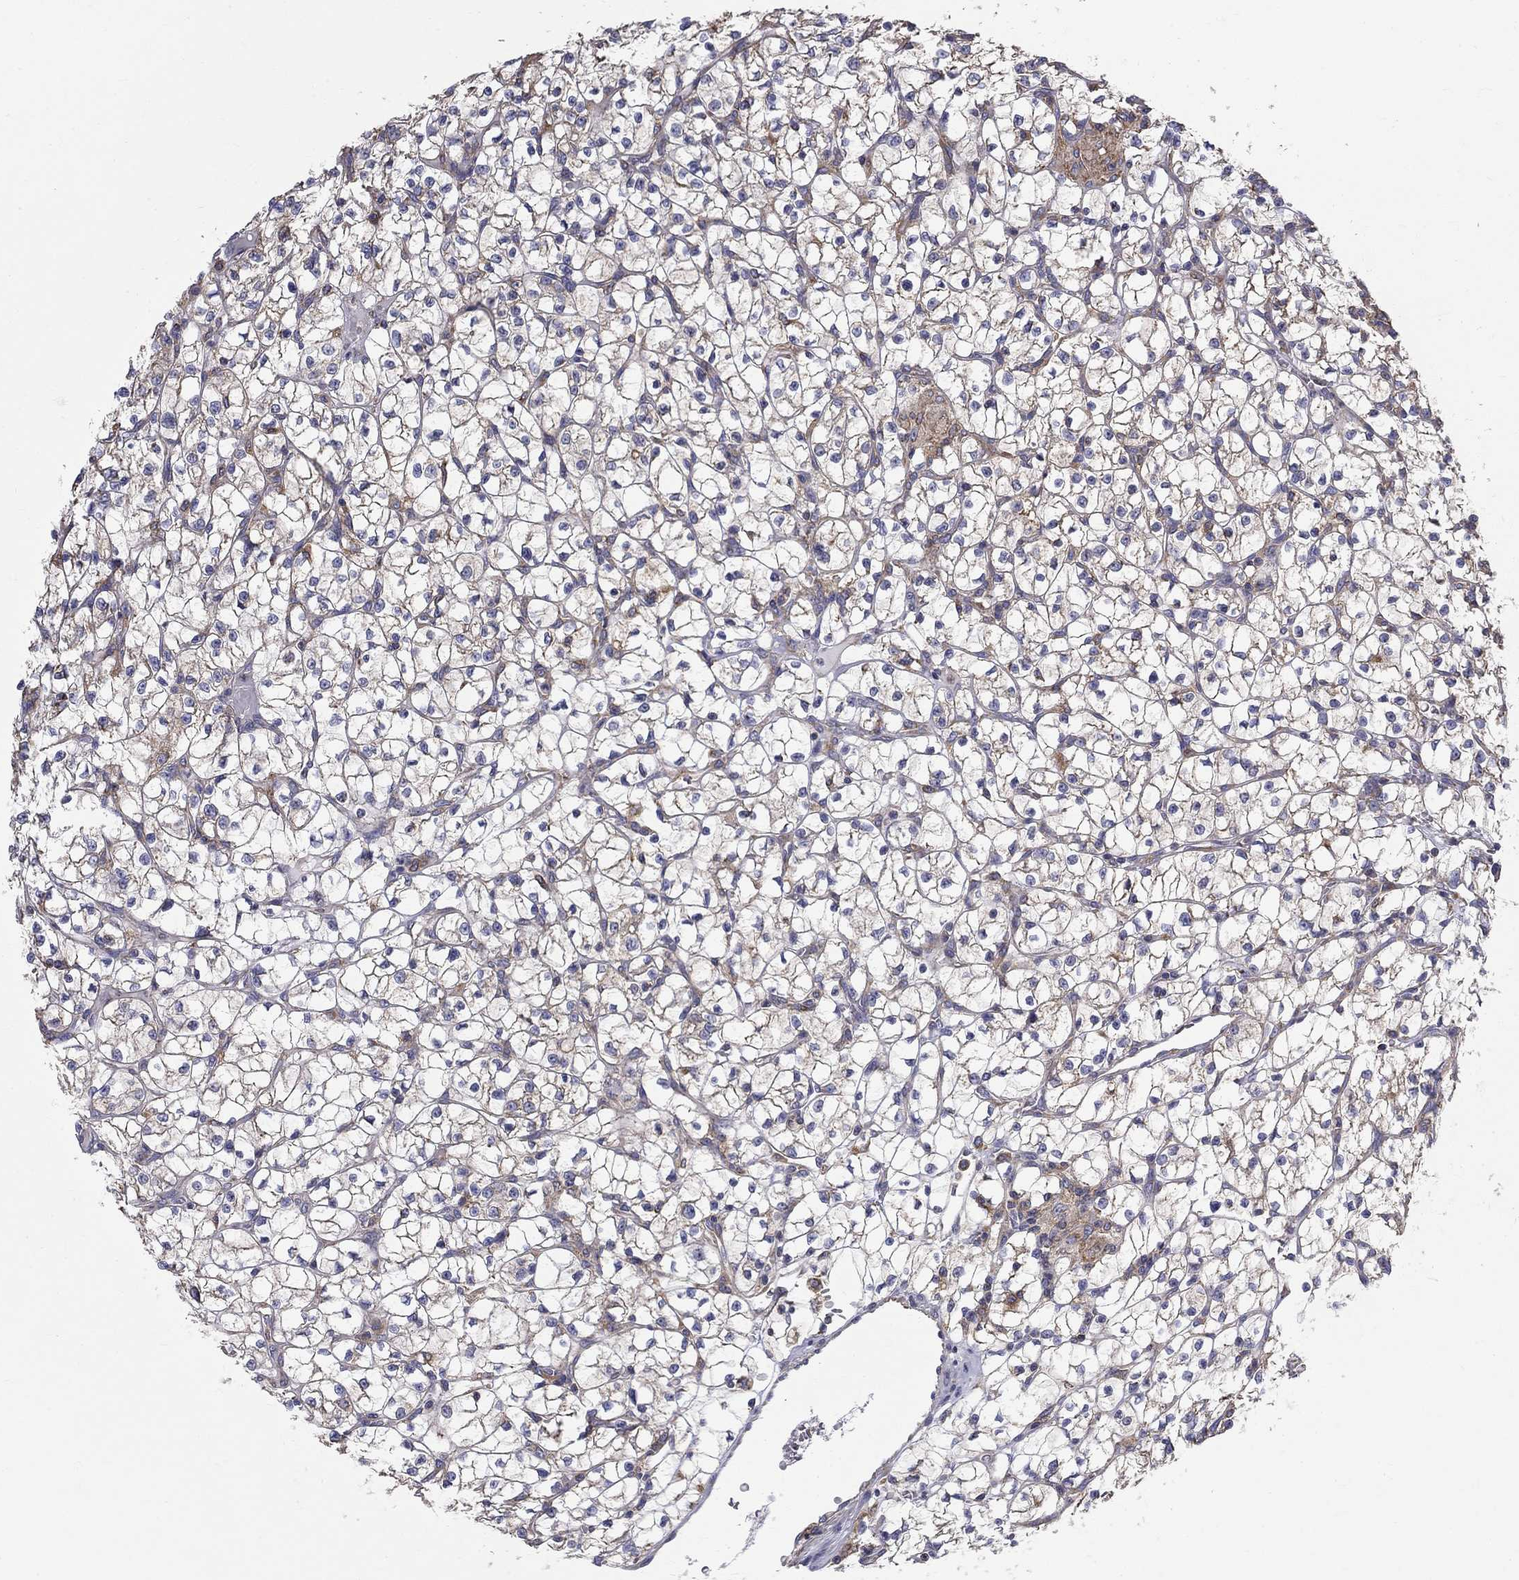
{"staining": {"intensity": "weak", "quantity": "25%-75%", "location": "cytoplasmic/membranous"}, "tissue": "renal cancer", "cell_type": "Tumor cells", "image_type": "cancer", "snomed": [{"axis": "morphology", "description": "Adenocarcinoma, NOS"}, {"axis": "topography", "description": "Kidney"}], "caption": "Renal cancer (adenocarcinoma) stained for a protein (brown) exhibits weak cytoplasmic/membranous positive expression in about 25%-75% of tumor cells.", "gene": "NME5", "patient": {"sex": "female", "age": 64}}